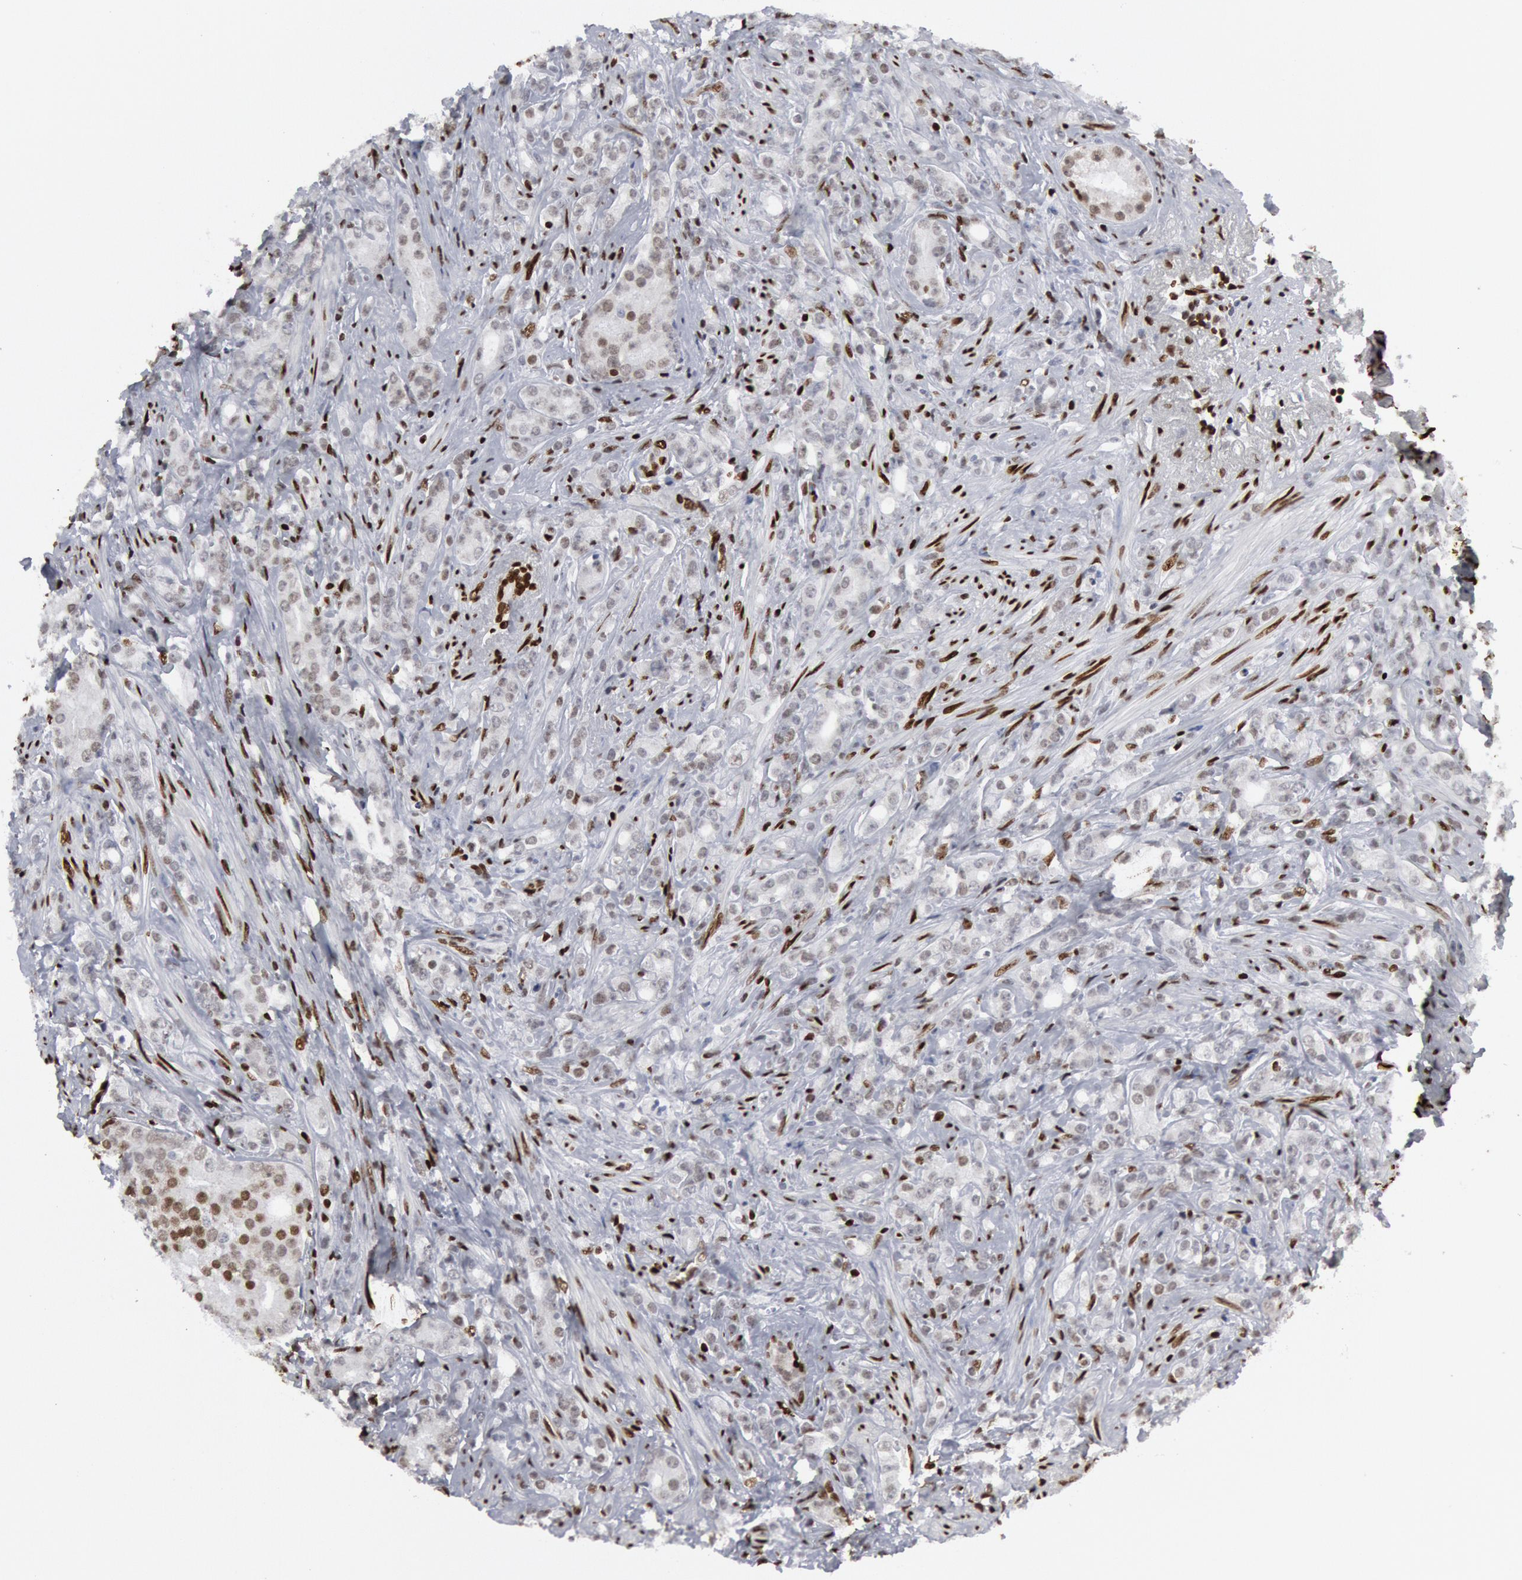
{"staining": {"intensity": "negative", "quantity": "none", "location": "none"}, "tissue": "prostate cancer", "cell_type": "Tumor cells", "image_type": "cancer", "snomed": [{"axis": "morphology", "description": "Adenocarcinoma, Medium grade"}, {"axis": "topography", "description": "Prostate"}], "caption": "Tumor cells are negative for brown protein staining in prostate cancer (medium-grade adenocarcinoma).", "gene": "MECP2", "patient": {"sex": "male", "age": 59}}